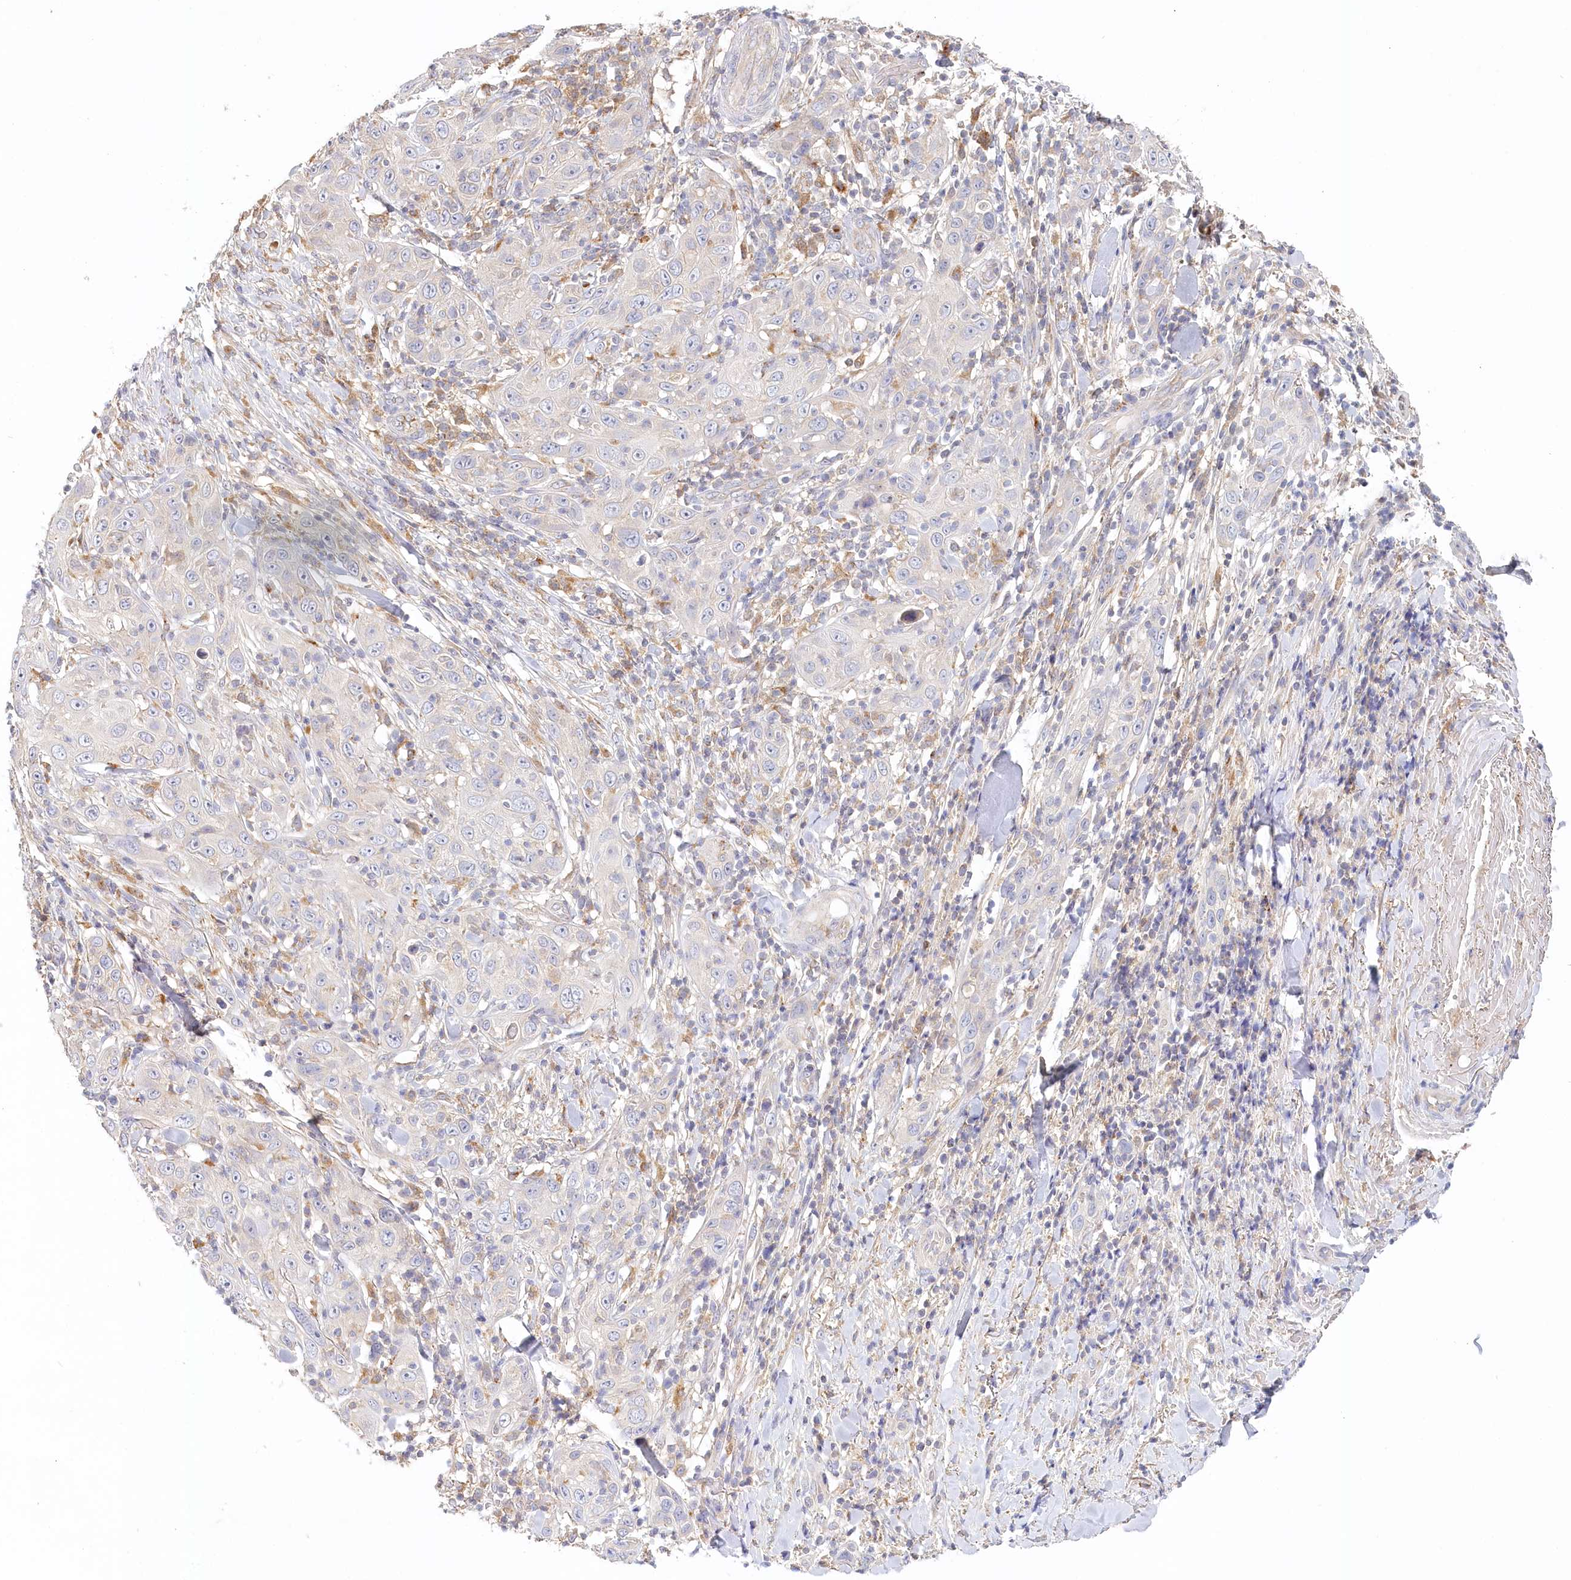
{"staining": {"intensity": "negative", "quantity": "none", "location": "none"}, "tissue": "skin cancer", "cell_type": "Tumor cells", "image_type": "cancer", "snomed": [{"axis": "morphology", "description": "Squamous cell carcinoma, NOS"}, {"axis": "topography", "description": "Skin"}], "caption": "Human squamous cell carcinoma (skin) stained for a protein using immunohistochemistry demonstrates no positivity in tumor cells.", "gene": "VSIG1", "patient": {"sex": "female", "age": 88}}